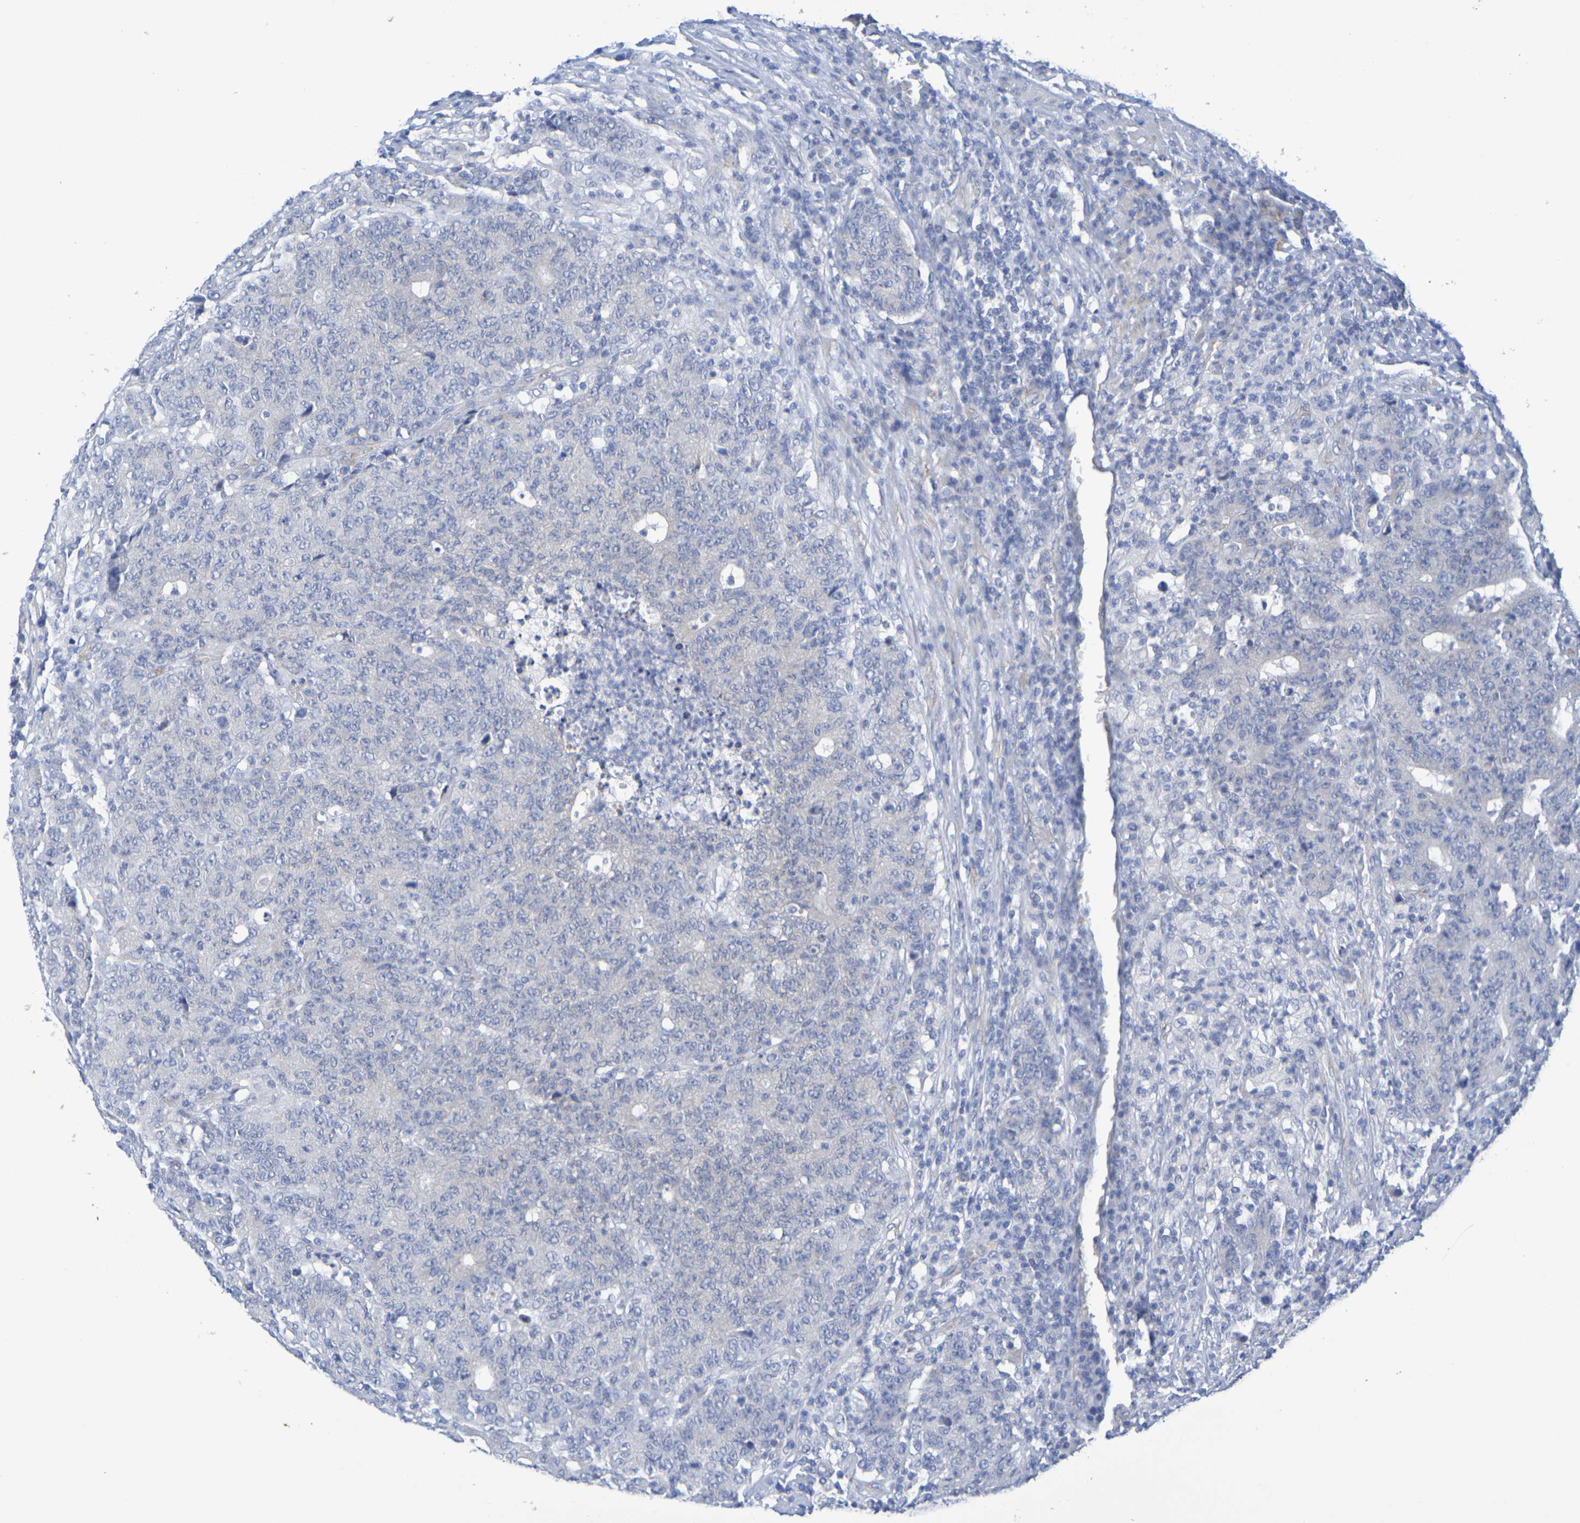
{"staining": {"intensity": "negative", "quantity": "none", "location": "none"}, "tissue": "colorectal cancer", "cell_type": "Tumor cells", "image_type": "cancer", "snomed": [{"axis": "morphology", "description": "Normal tissue, NOS"}, {"axis": "morphology", "description": "Adenocarcinoma, NOS"}, {"axis": "topography", "description": "Colon"}], "caption": "Immunohistochemistry histopathology image of neoplastic tissue: human colorectal adenocarcinoma stained with DAB (3,3'-diaminobenzidine) displays no significant protein staining in tumor cells. (DAB (3,3'-diaminobenzidine) immunohistochemistry visualized using brightfield microscopy, high magnification).", "gene": "TMCC3", "patient": {"sex": "female", "age": 75}}